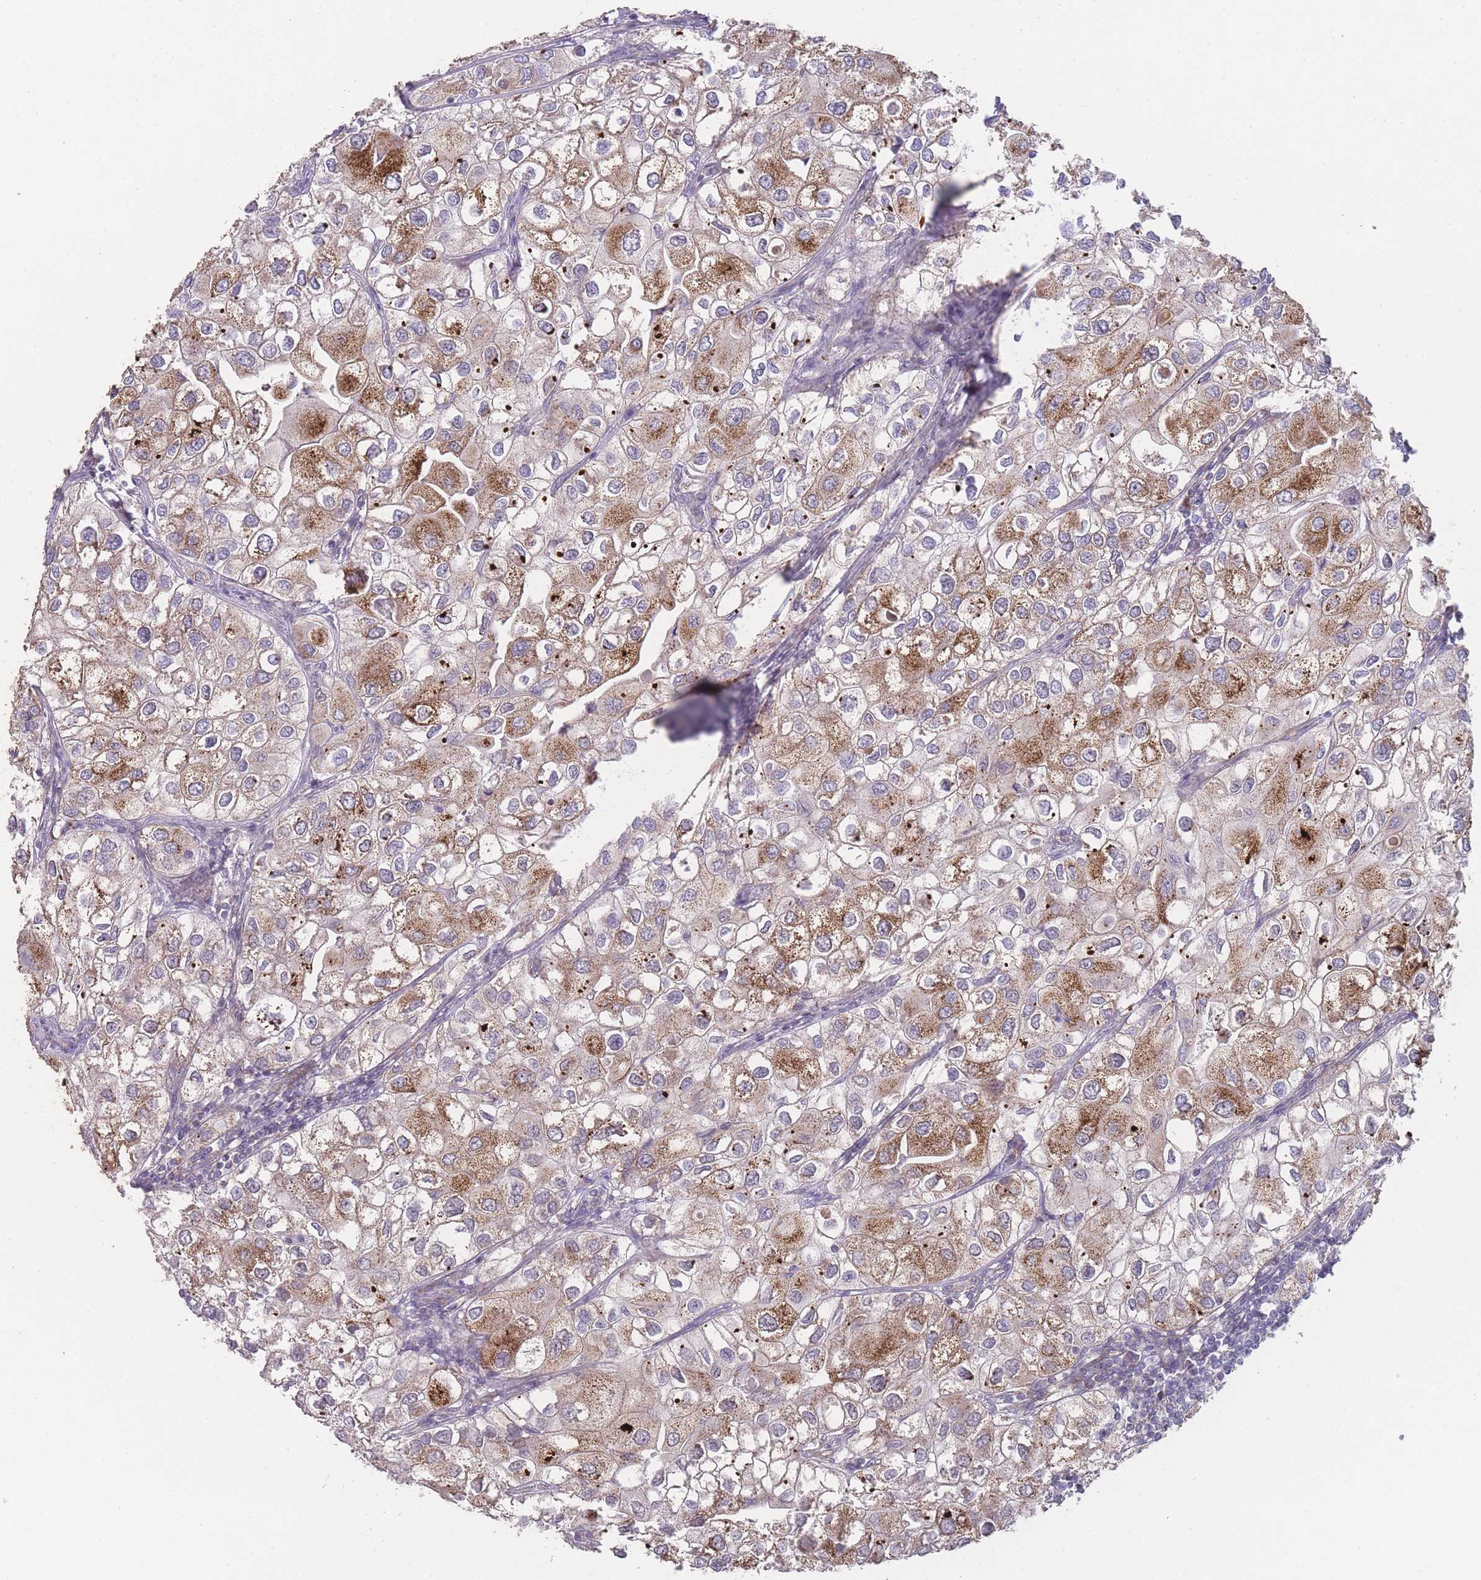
{"staining": {"intensity": "strong", "quantity": "25%-75%", "location": "cytoplasmic/membranous"}, "tissue": "urothelial cancer", "cell_type": "Tumor cells", "image_type": "cancer", "snomed": [{"axis": "morphology", "description": "Urothelial carcinoma, High grade"}, {"axis": "topography", "description": "Urinary bladder"}], "caption": "Tumor cells demonstrate strong cytoplasmic/membranous positivity in approximately 25%-75% of cells in high-grade urothelial carcinoma.", "gene": "PXMP4", "patient": {"sex": "male", "age": 64}}